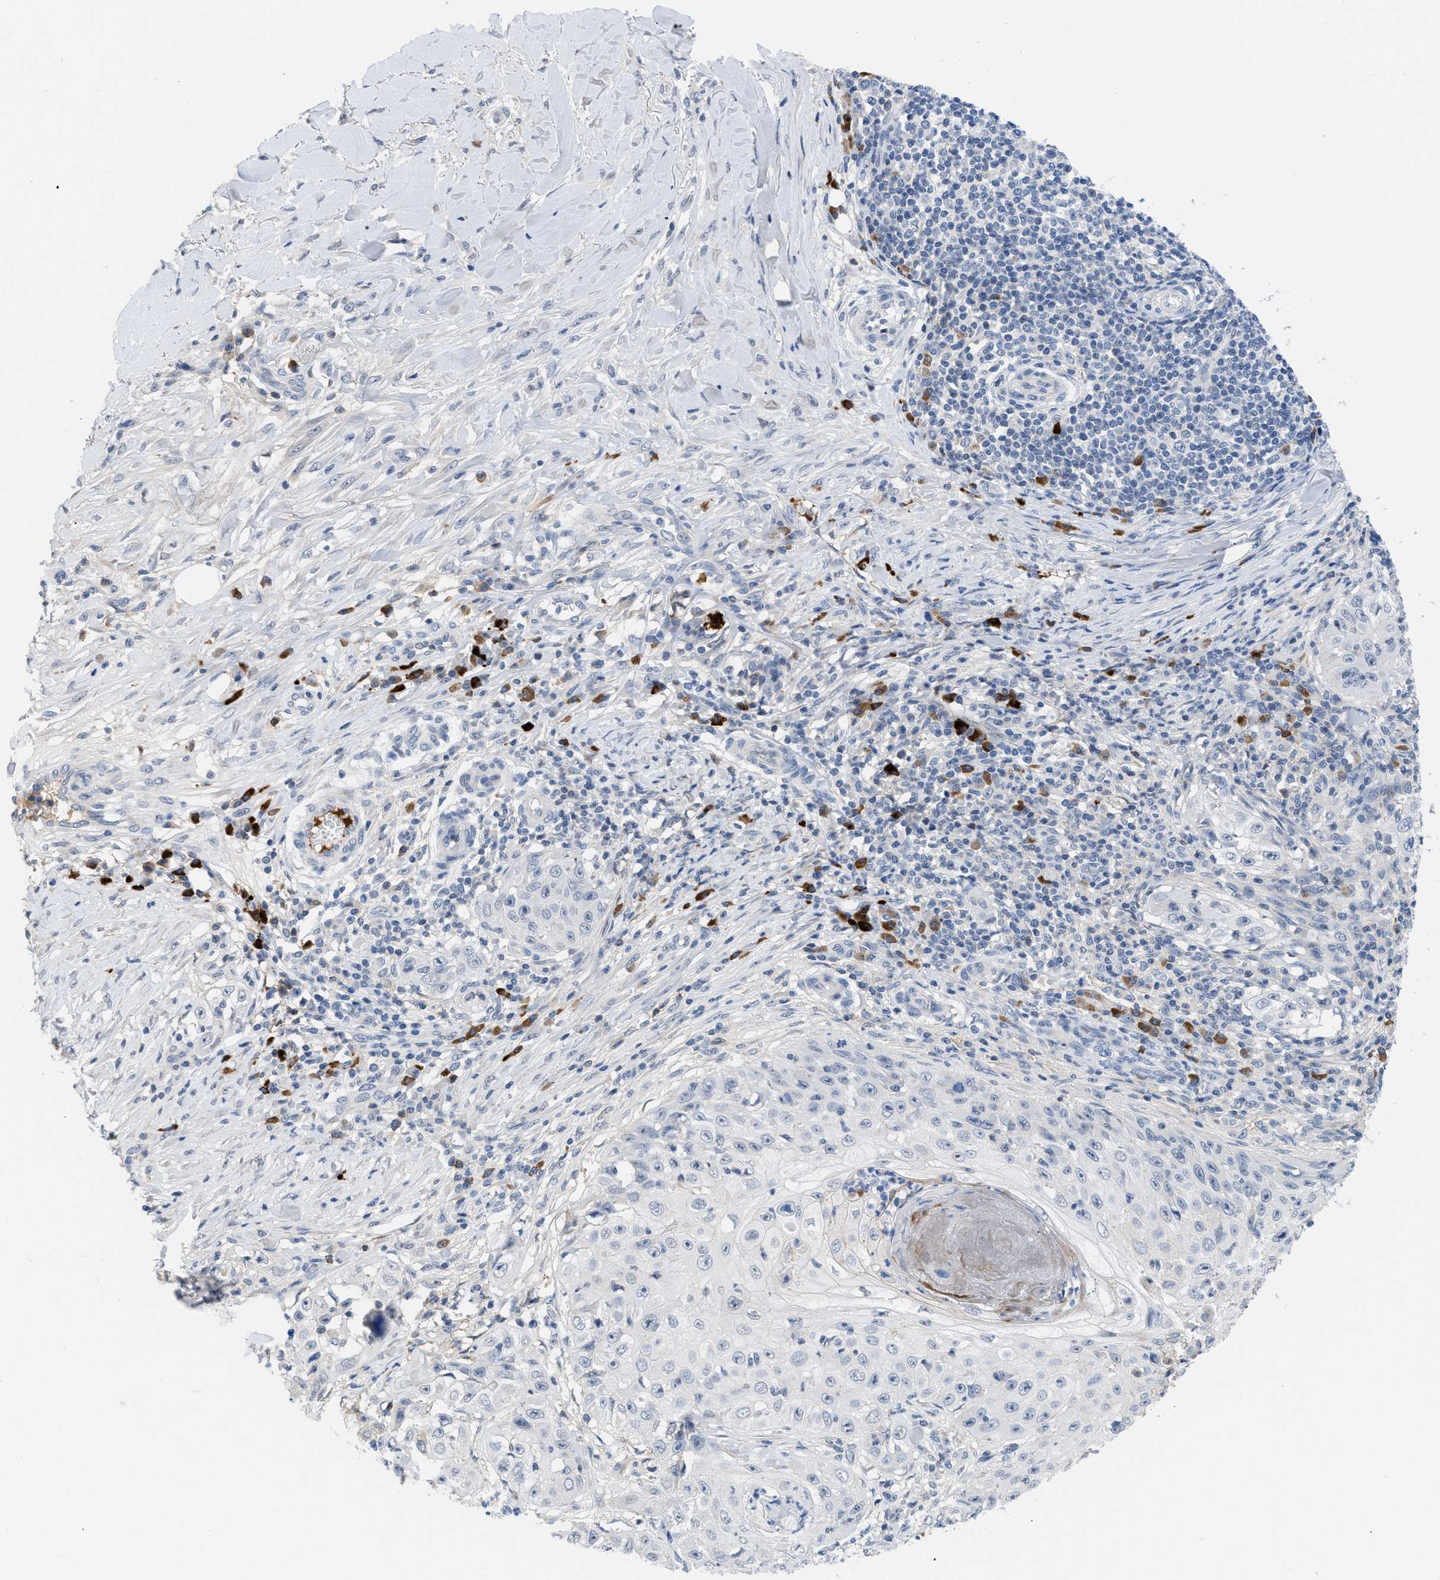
{"staining": {"intensity": "negative", "quantity": "none", "location": "none"}, "tissue": "skin cancer", "cell_type": "Tumor cells", "image_type": "cancer", "snomed": [{"axis": "morphology", "description": "Squamous cell carcinoma, NOS"}, {"axis": "topography", "description": "Skin"}], "caption": "Immunohistochemistry (IHC) image of human skin cancer stained for a protein (brown), which reveals no staining in tumor cells.", "gene": "OR9K2", "patient": {"sex": "male", "age": 86}}